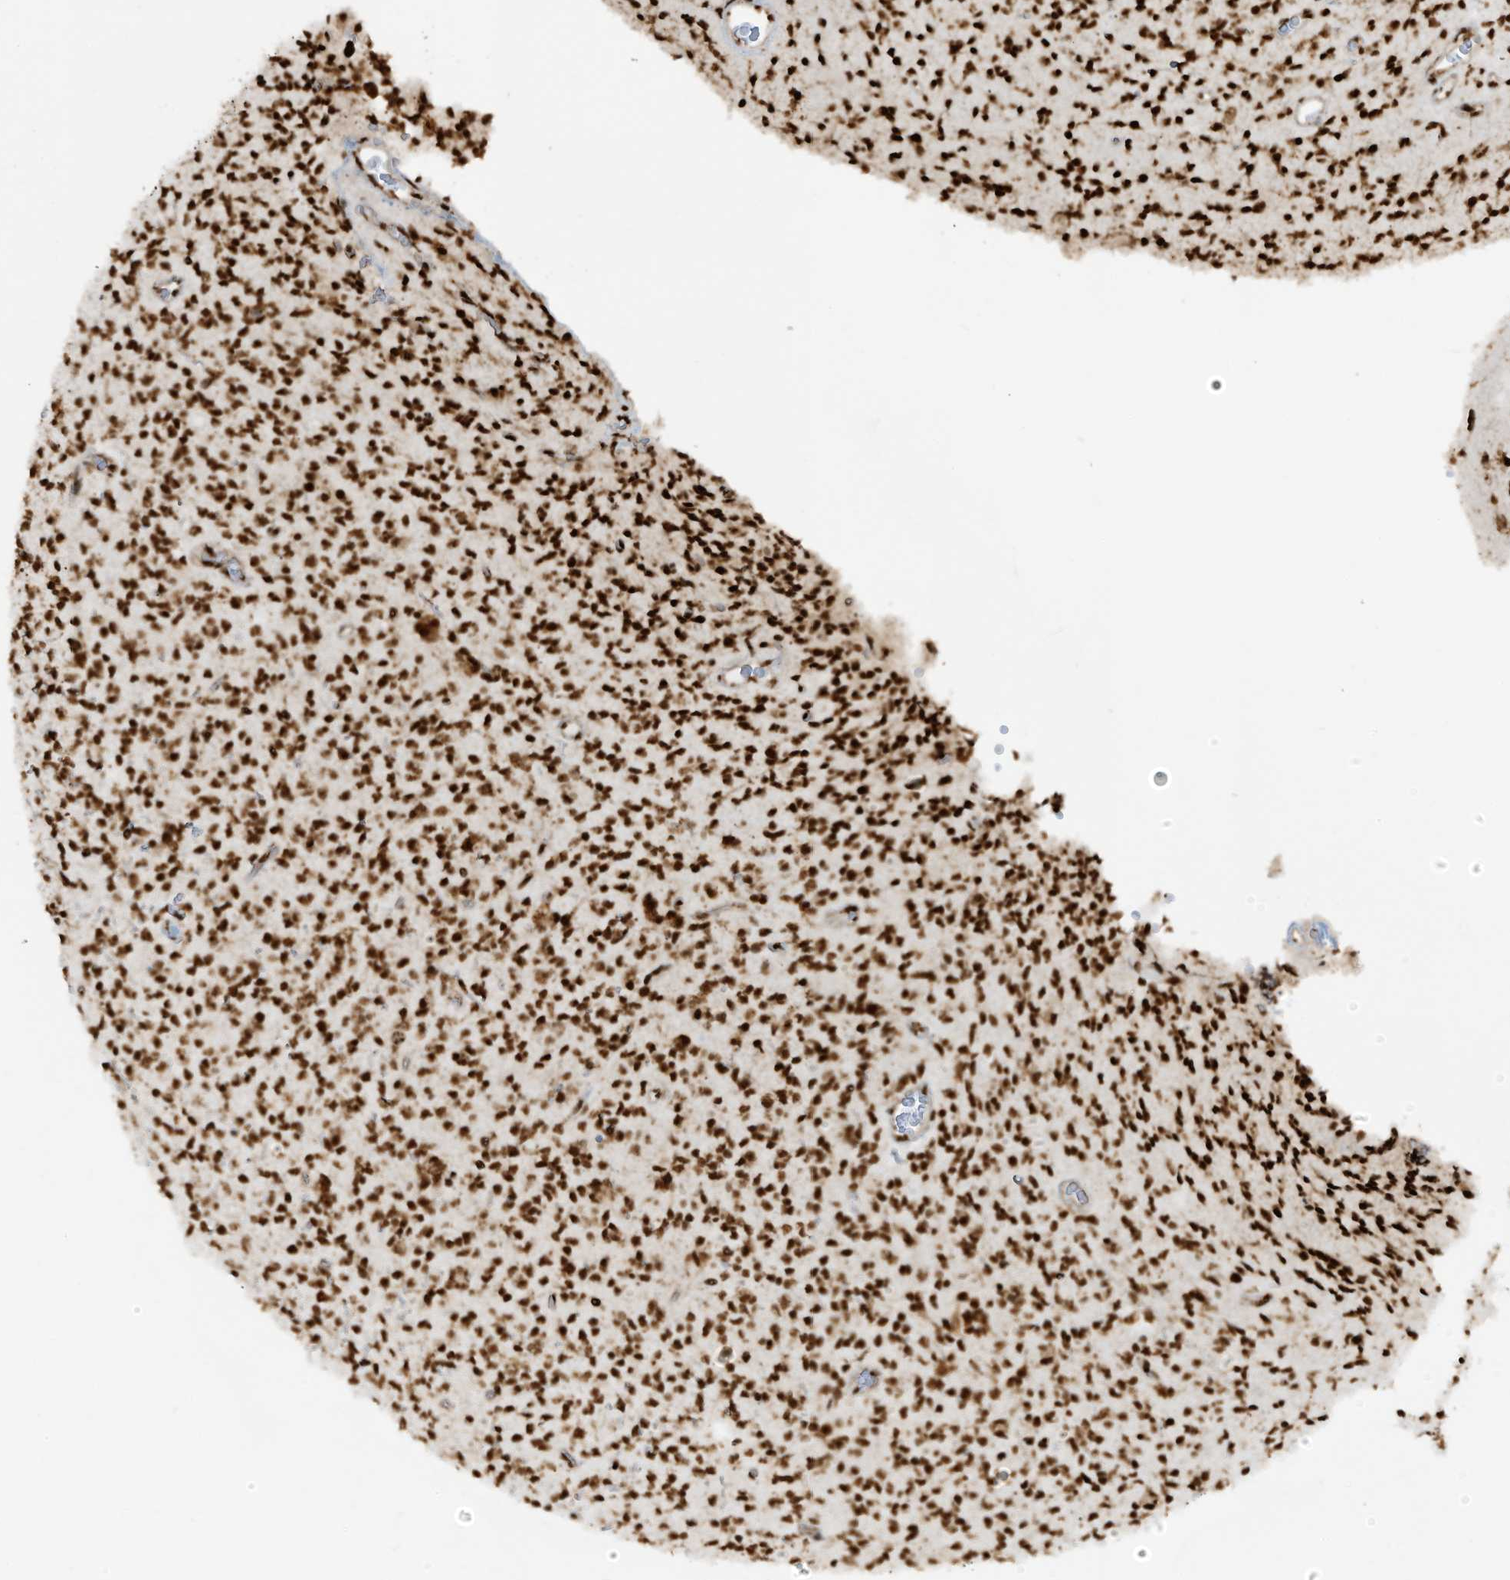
{"staining": {"intensity": "strong", "quantity": ">75%", "location": "nuclear"}, "tissue": "glioma", "cell_type": "Tumor cells", "image_type": "cancer", "snomed": [{"axis": "morphology", "description": "Glioma, malignant, High grade"}, {"axis": "topography", "description": "Brain"}], "caption": "High-power microscopy captured an immunohistochemistry photomicrograph of malignant glioma (high-grade), revealing strong nuclear positivity in about >75% of tumor cells.", "gene": "LBH", "patient": {"sex": "male", "age": 34}}